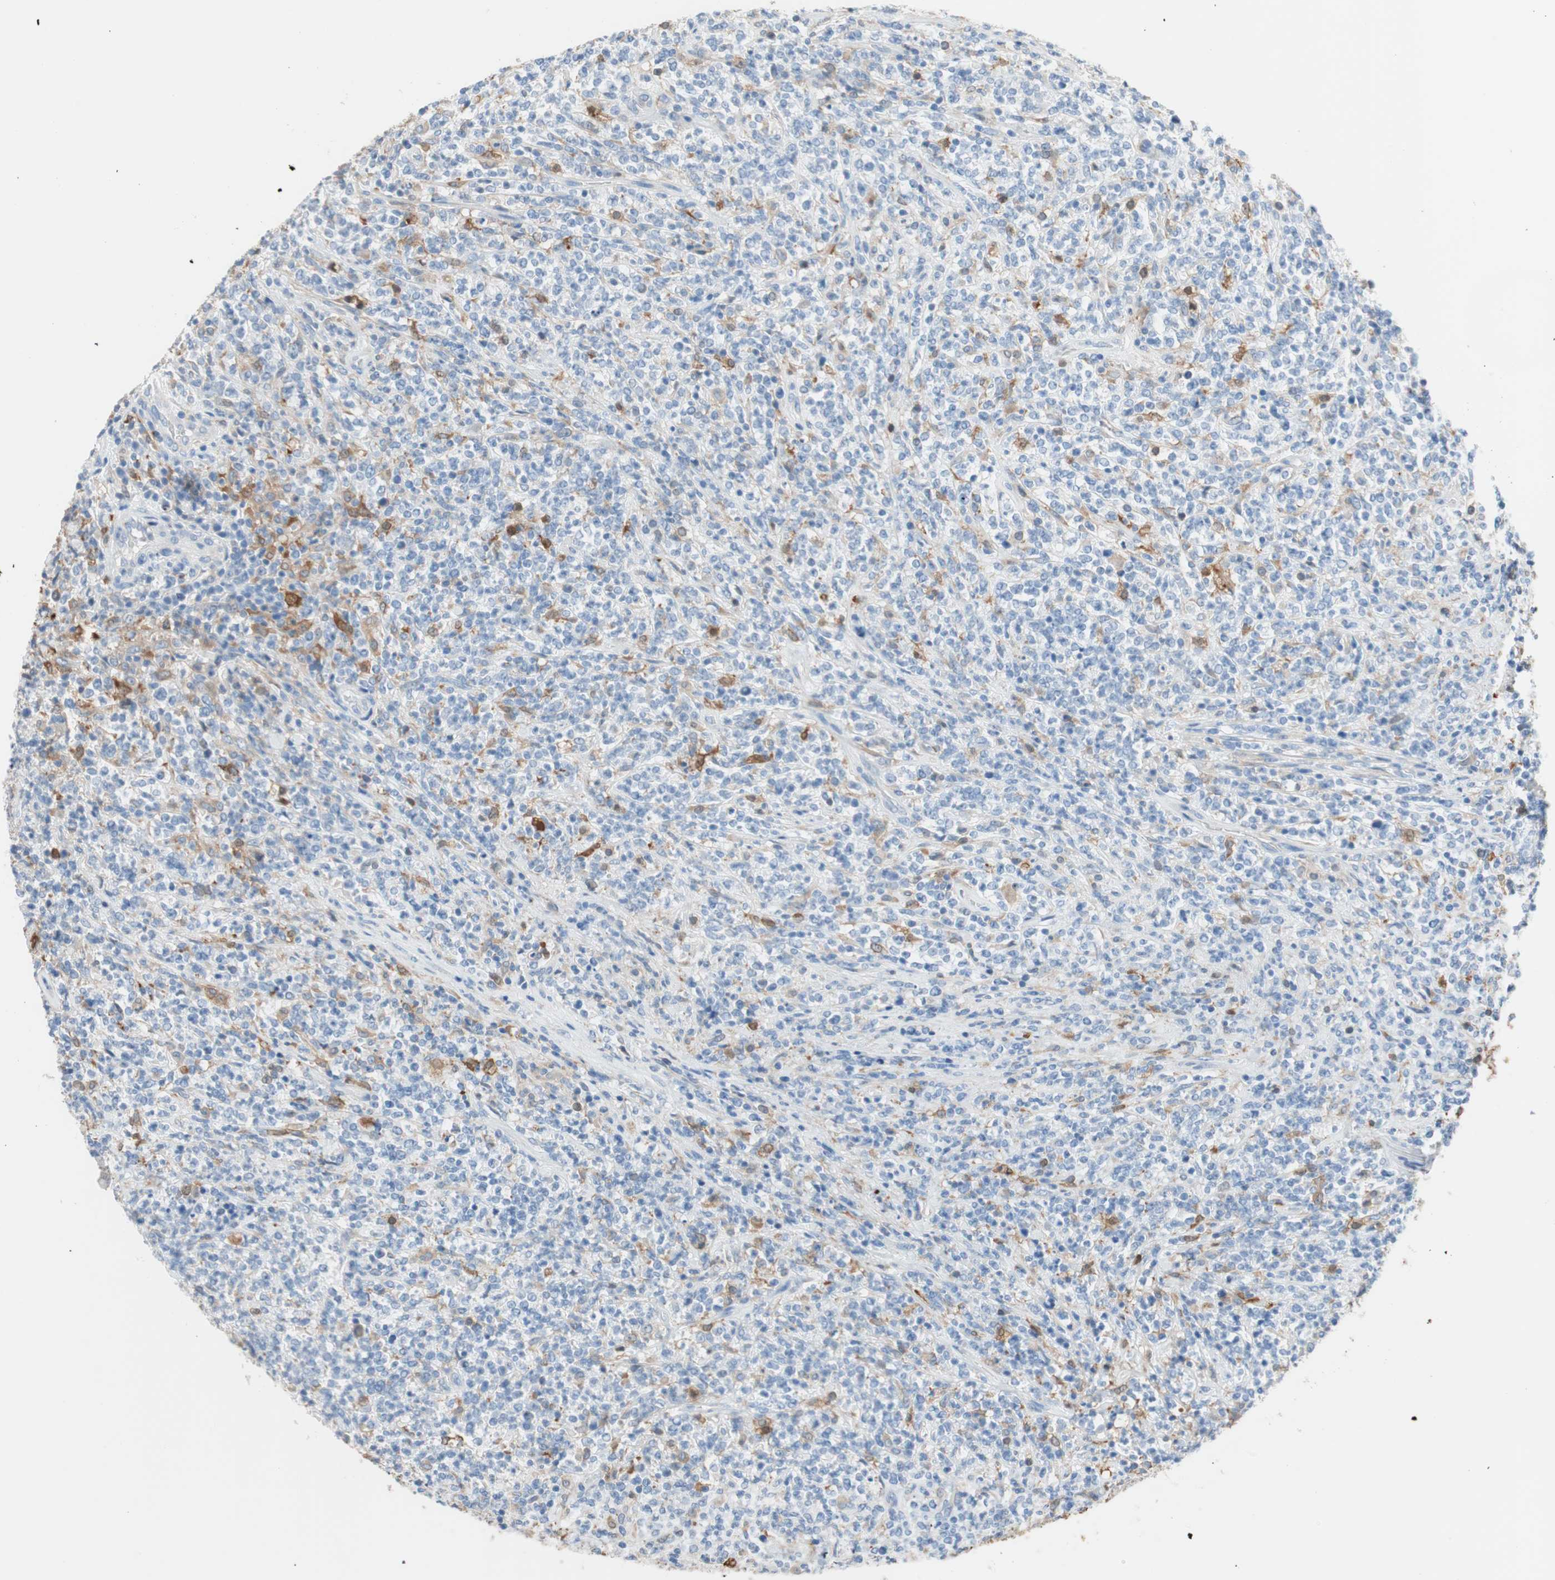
{"staining": {"intensity": "negative", "quantity": "none", "location": "none"}, "tissue": "lymphoma", "cell_type": "Tumor cells", "image_type": "cancer", "snomed": [{"axis": "morphology", "description": "Malignant lymphoma, non-Hodgkin's type, High grade"}, {"axis": "topography", "description": "Soft tissue"}], "caption": "This image is of lymphoma stained with immunohistochemistry (IHC) to label a protein in brown with the nuclei are counter-stained blue. There is no positivity in tumor cells.", "gene": "GLUL", "patient": {"sex": "male", "age": 18}}